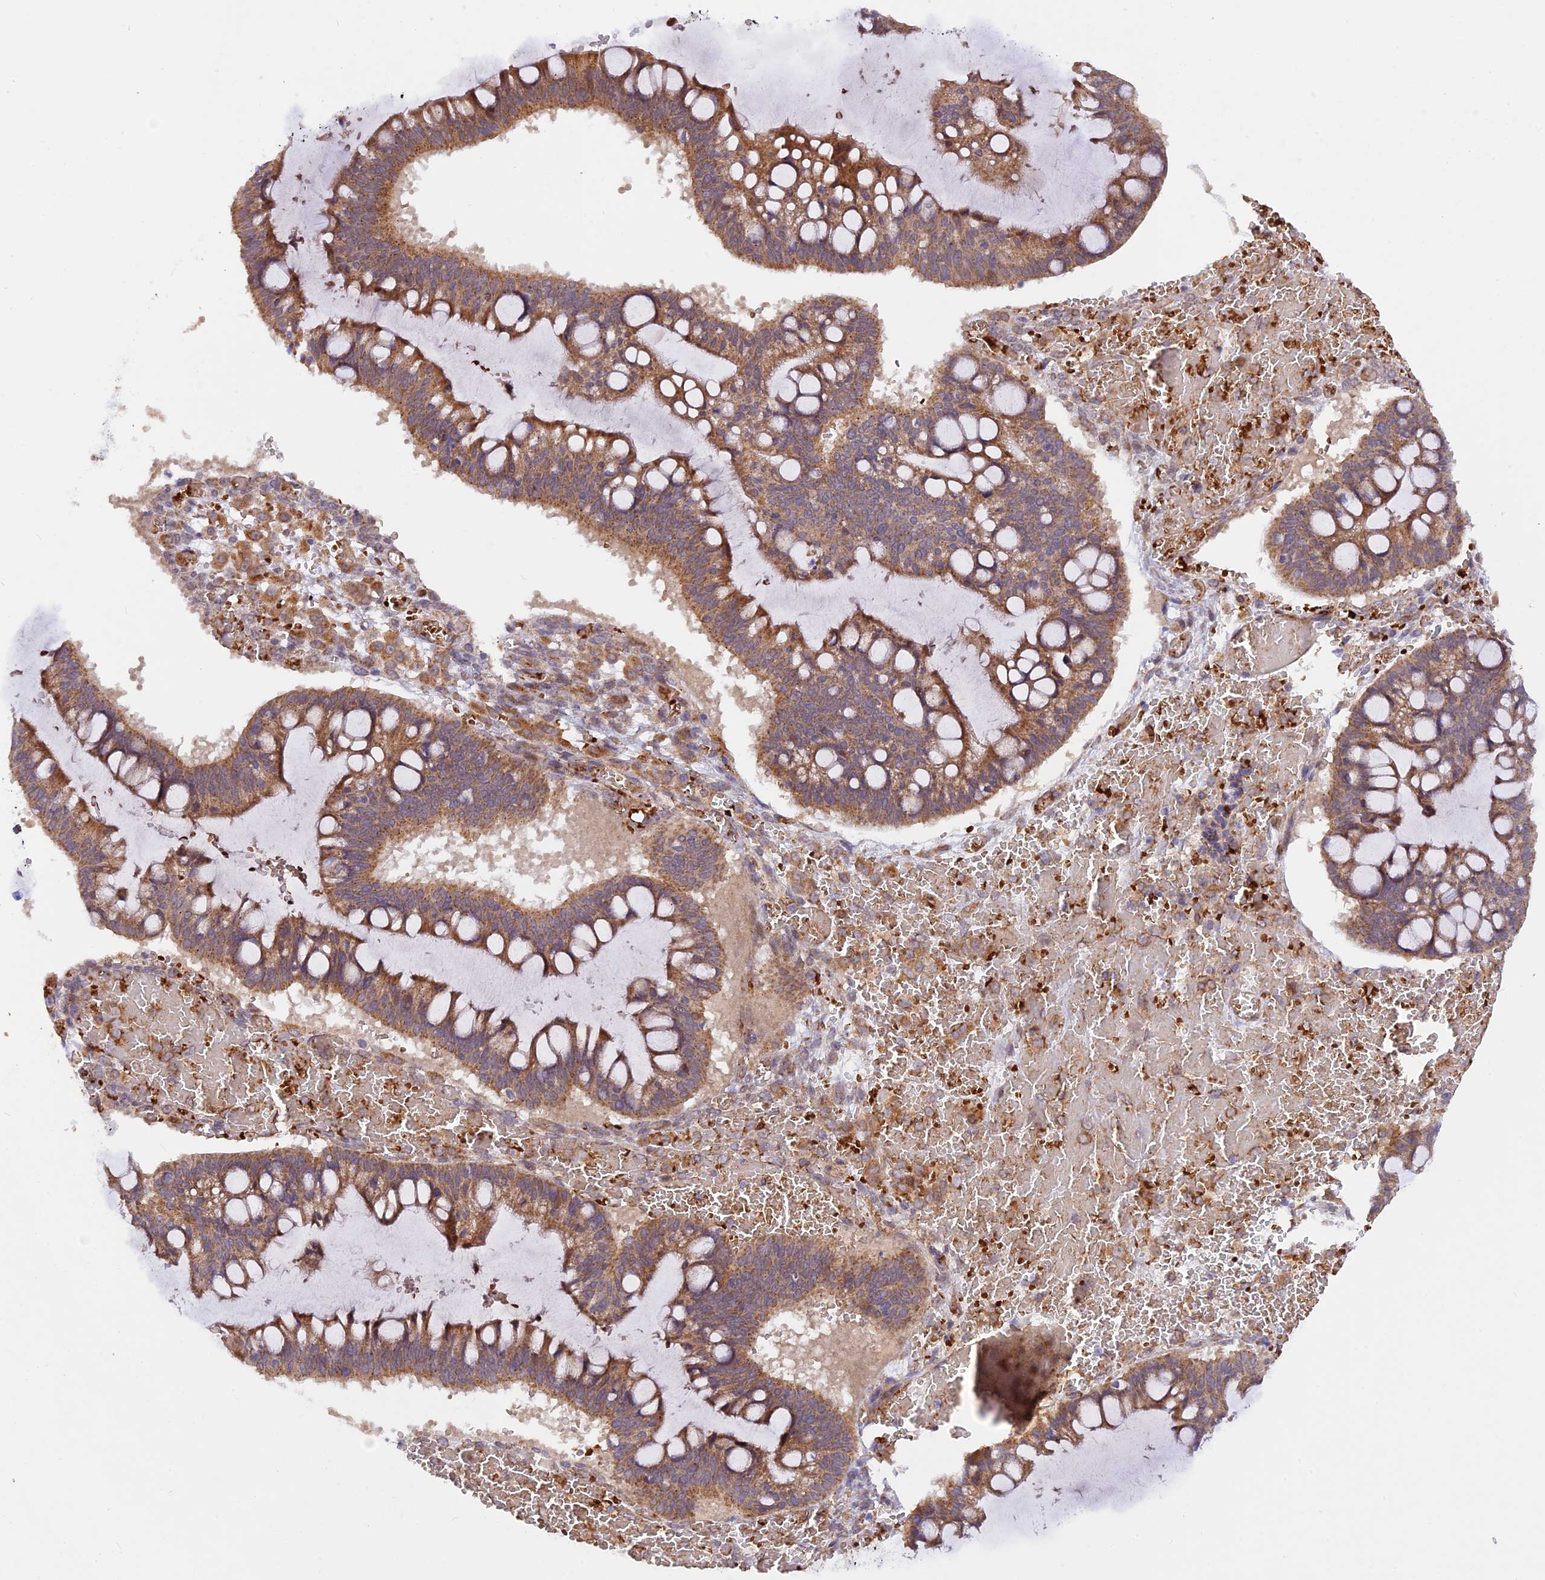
{"staining": {"intensity": "moderate", "quantity": ">75%", "location": "cytoplasmic/membranous"}, "tissue": "ovarian cancer", "cell_type": "Tumor cells", "image_type": "cancer", "snomed": [{"axis": "morphology", "description": "Cystadenocarcinoma, mucinous, NOS"}, {"axis": "topography", "description": "Ovary"}], "caption": "Ovarian cancer (mucinous cystadenocarcinoma) stained for a protein (brown) demonstrates moderate cytoplasmic/membranous positive expression in about >75% of tumor cells.", "gene": "WDFY4", "patient": {"sex": "female", "age": 73}}